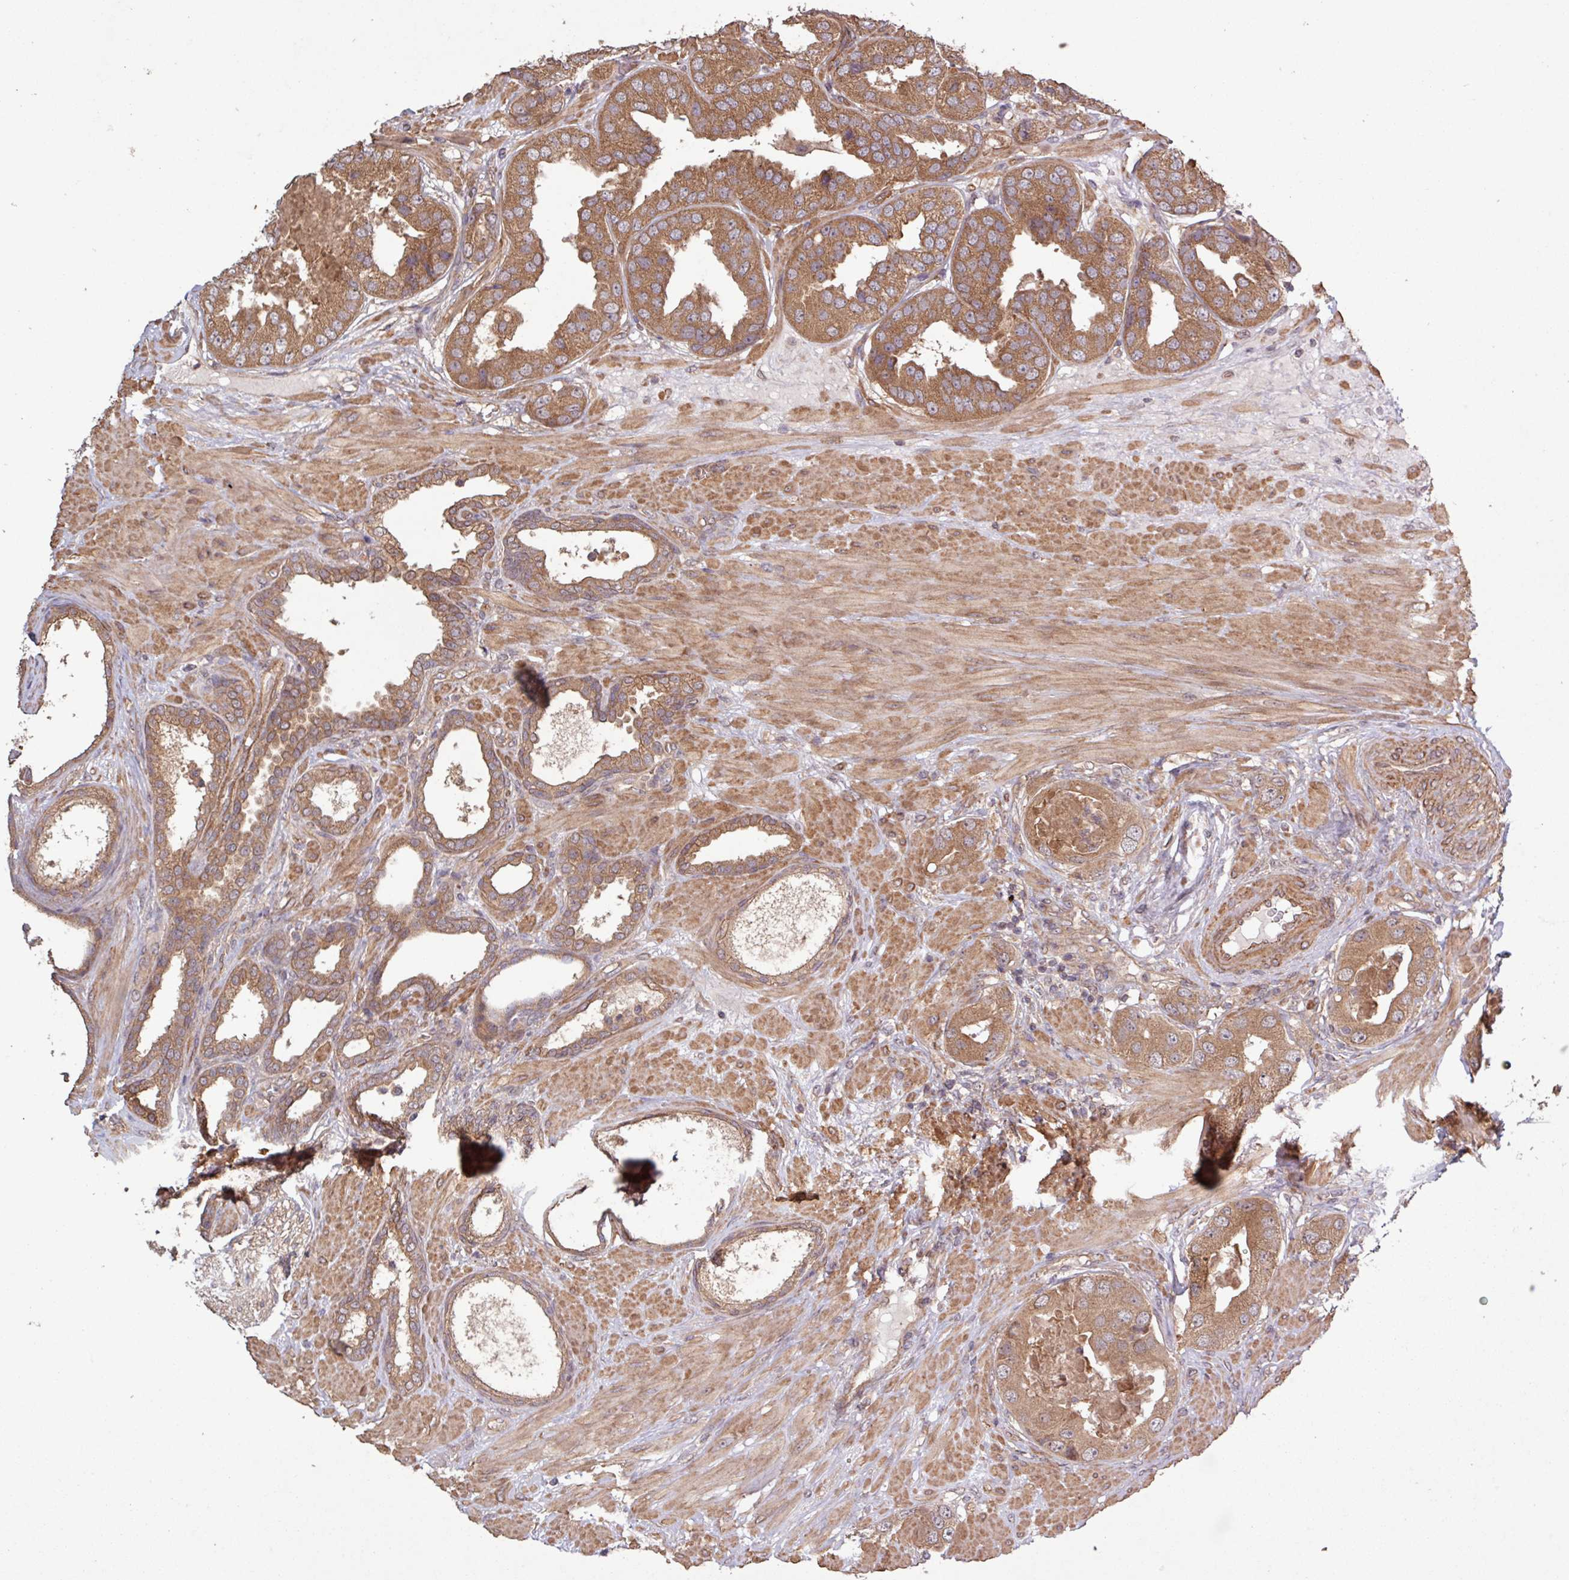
{"staining": {"intensity": "moderate", "quantity": ">75%", "location": "cytoplasmic/membranous"}, "tissue": "prostate cancer", "cell_type": "Tumor cells", "image_type": "cancer", "snomed": [{"axis": "morphology", "description": "Adenocarcinoma, High grade"}, {"axis": "topography", "description": "Prostate"}], "caption": "This is a photomicrograph of immunohistochemistry (IHC) staining of adenocarcinoma (high-grade) (prostate), which shows moderate positivity in the cytoplasmic/membranous of tumor cells.", "gene": "TRABD2A", "patient": {"sex": "male", "age": 63}}